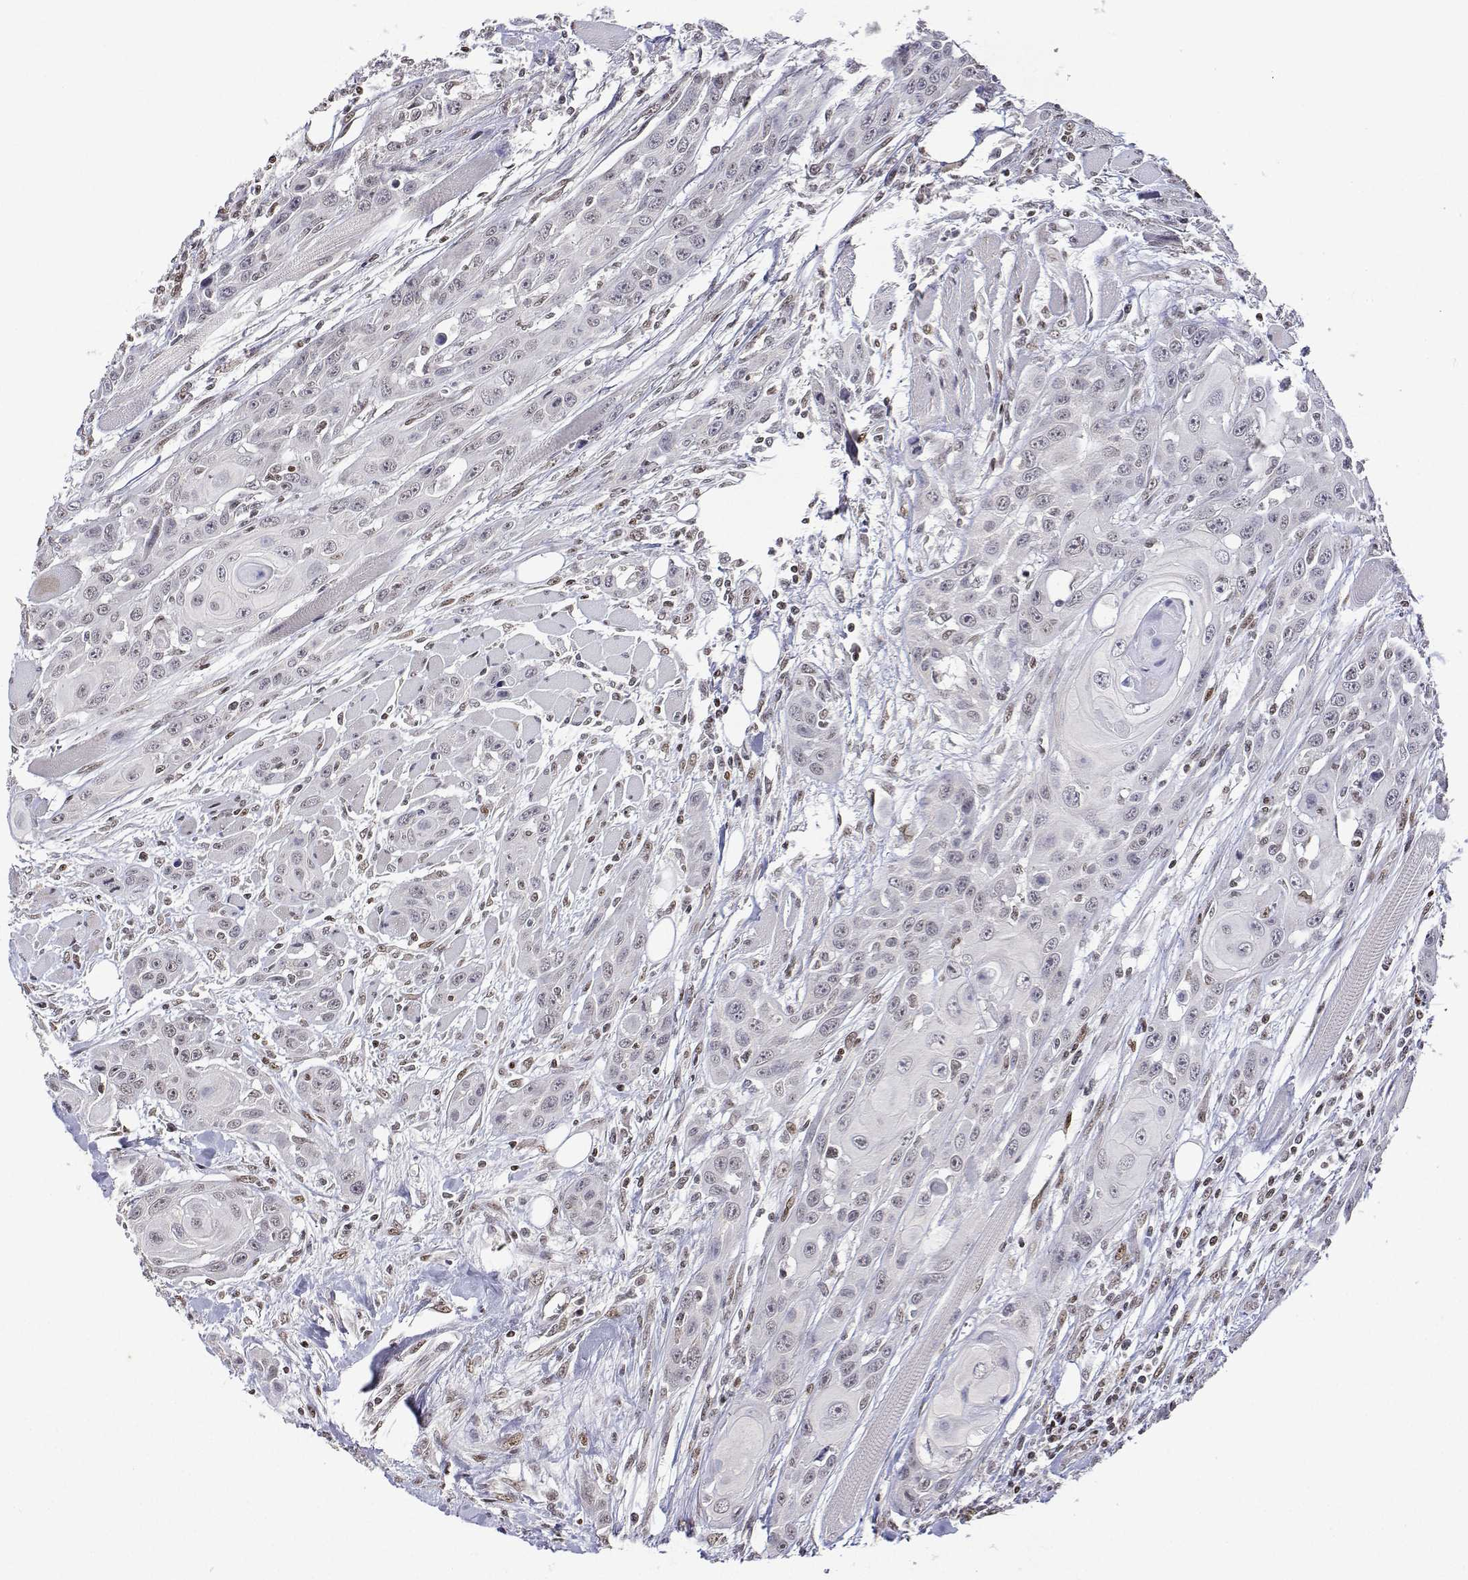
{"staining": {"intensity": "weak", "quantity": "25%-75%", "location": "nuclear"}, "tissue": "head and neck cancer", "cell_type": "Tumor cells", "image_type": "cancer", "snomed": [{"axis": "morphology", "description": "Squamous cell carcinoma, NOS"}, {"axis": "topography", "description": "Head-Neck"}], "caption": "Head and neck squamous cell carcinoma tissue exhibits weak nuclear positivity in about 25%-75% of tumor cells (DAB (3,3'-diaminobenzidine) IHC with brightfield microscopy, high magnification).", "gene": "XPC", "patient": {"sex": "female", "age": 80}}